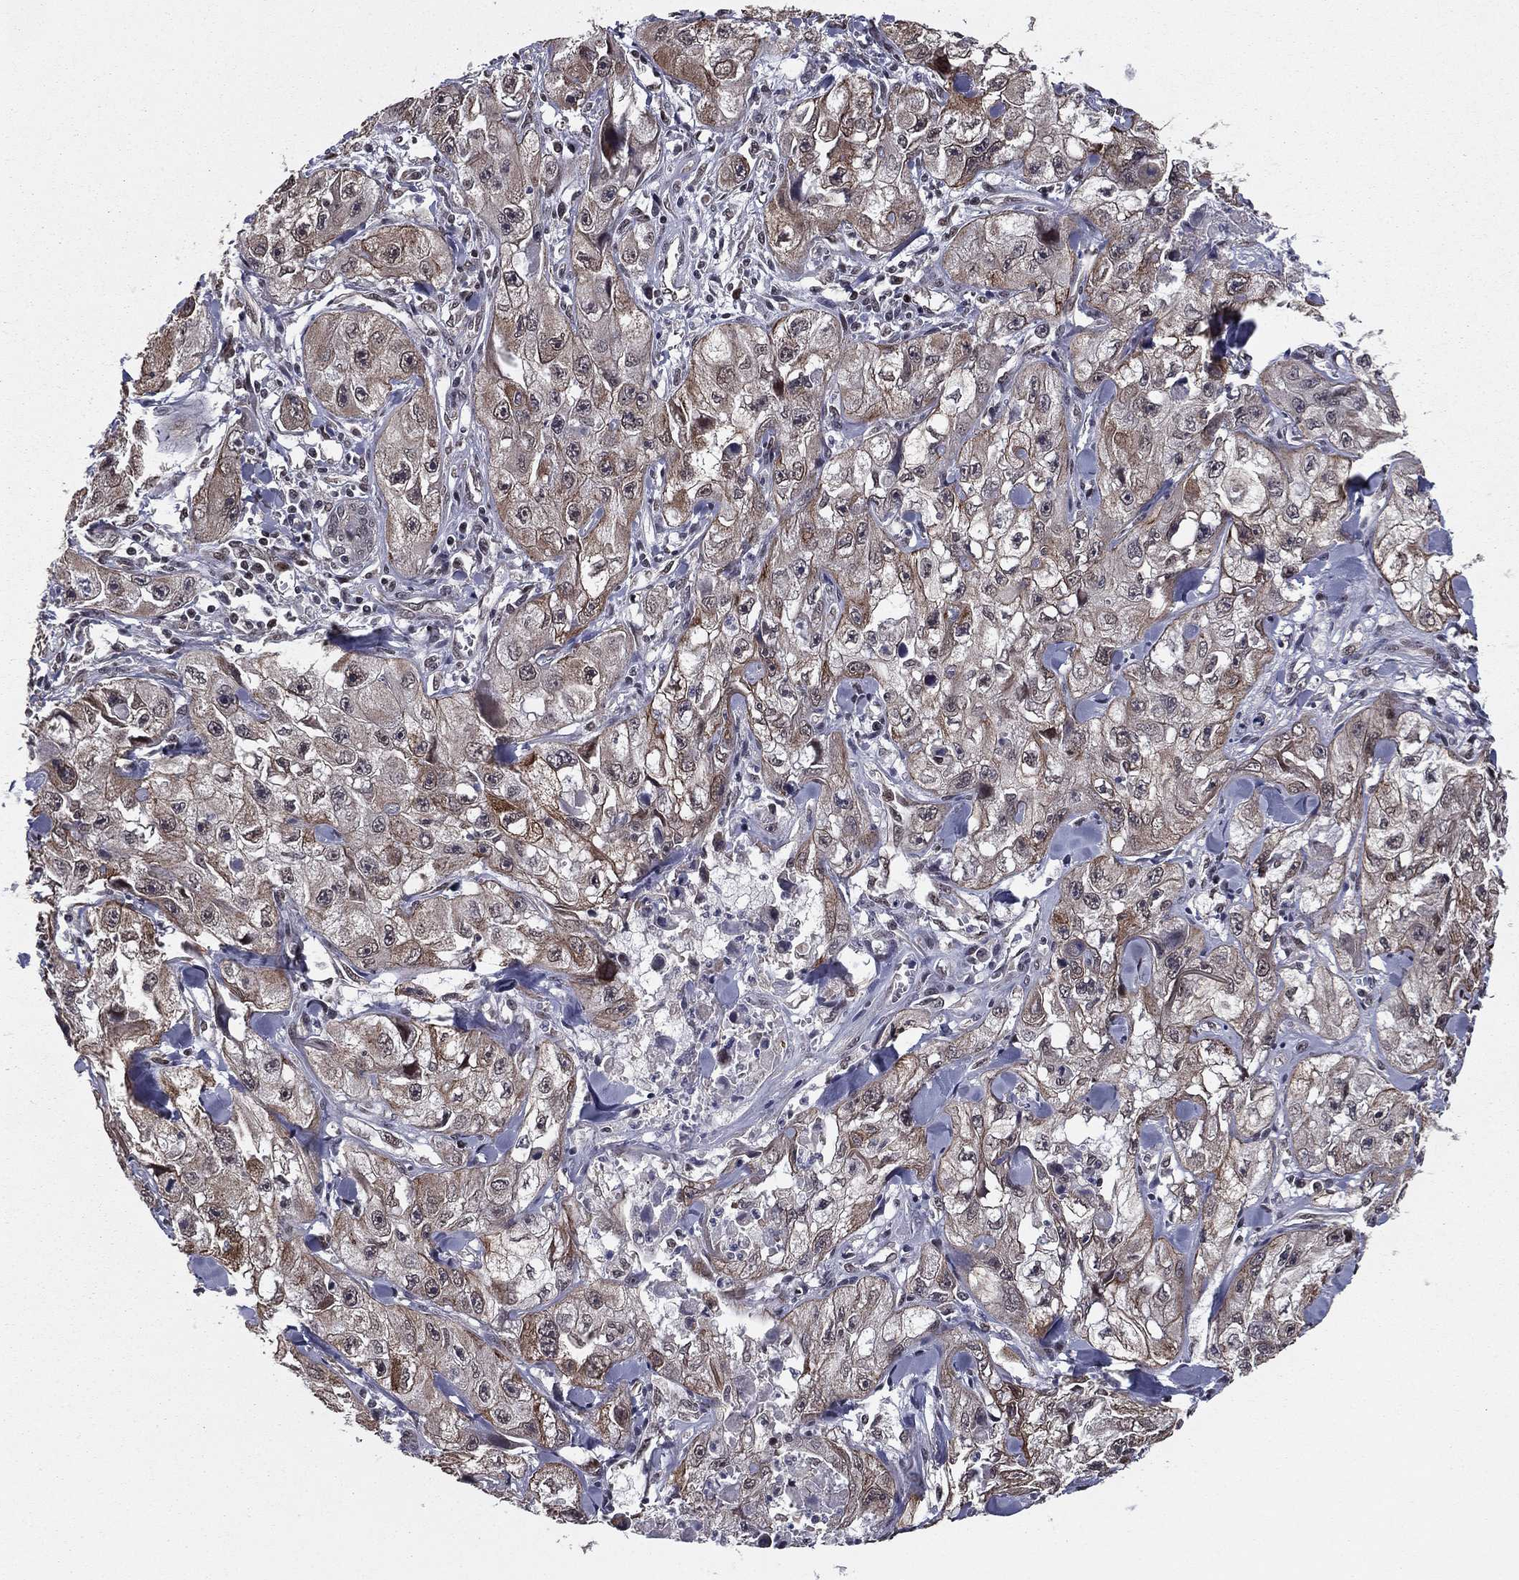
{"staining": {"intensity": "weak", "quantity": "25%-75%", "location": "cytoplasmic/membranous"}, "tissue": "skin cancer", "cell_type": "Tumor cells", "image_type": "cancer", "snomed": [{"axis": "morphology", "description": "Squamous cell carcinoma, NOS"}, {"axis": "topography", "description": "Skin"}, {"axis": "topography", "description": "Subcutis"}], "caption": "Human skin cancer (squamous cell carcinoma) stained with a brown dye reveals weak cytoplasmic/membranous positive expression in about 25%-75% of tumor cells.", "gene": "RARB", "patient": {"sex": "male", "age": 73}}